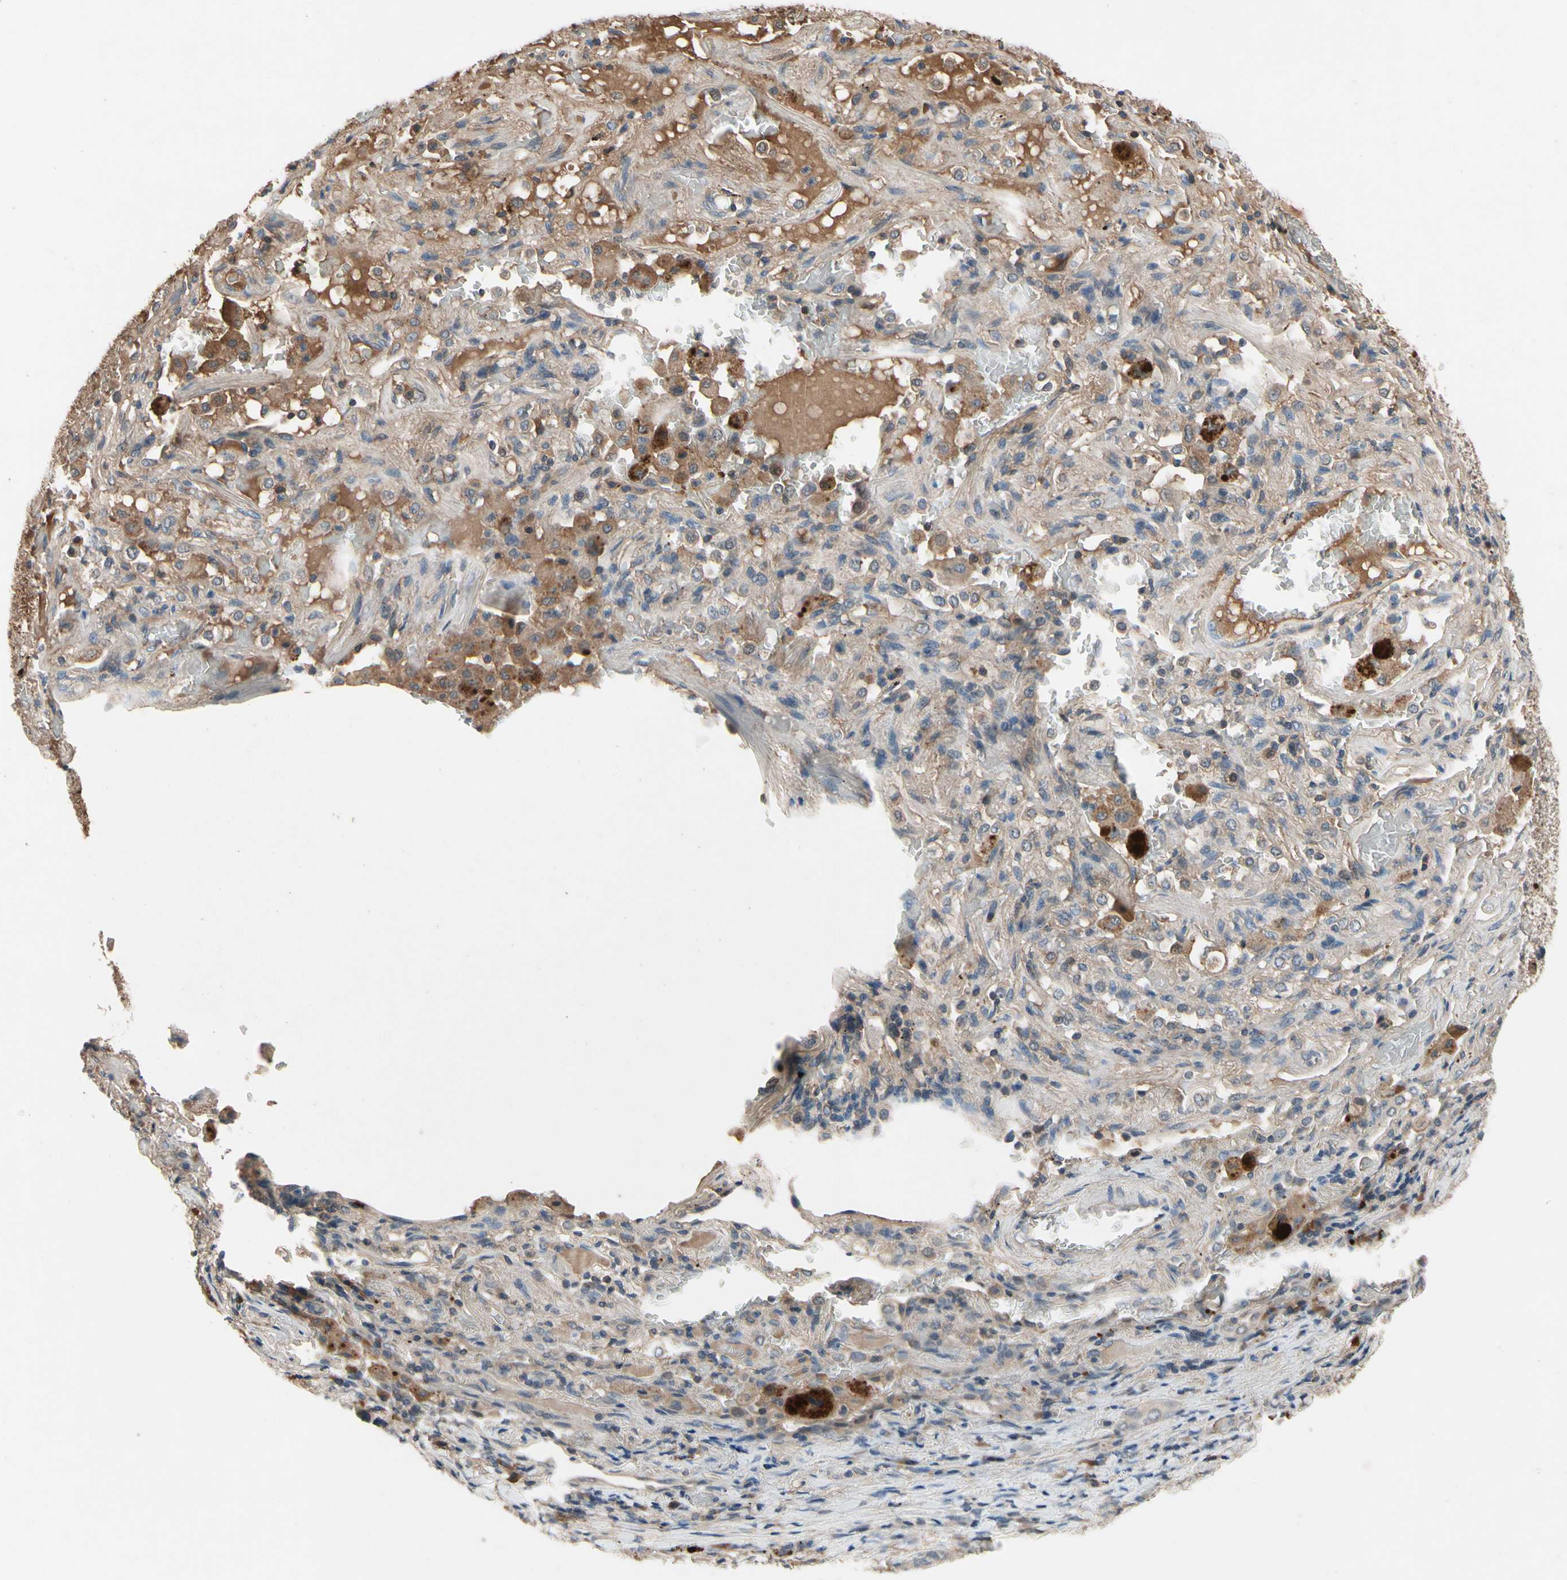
{"staining": {"intensity": "weak", "quantity": ">75%", "location": "cytoplasmic/membranous"}, "tissue": "lung cancer", "cell_type": "Tumor cells", "image_type": "cancer", "snomed": [{"axis": "morphology", "description": "Squamous cell carcinoma, NOS"}, {"axis": "topography", "description": "Lung"}], "caption": "Immunohistochemistry (DAB) staining of human lung cancer displays weak cytoplasmic/membranous protein staining in approximately >75% of tumor cells.", "gene": "IL1RL1", "patient": {"sex": "male", "age": 57}}